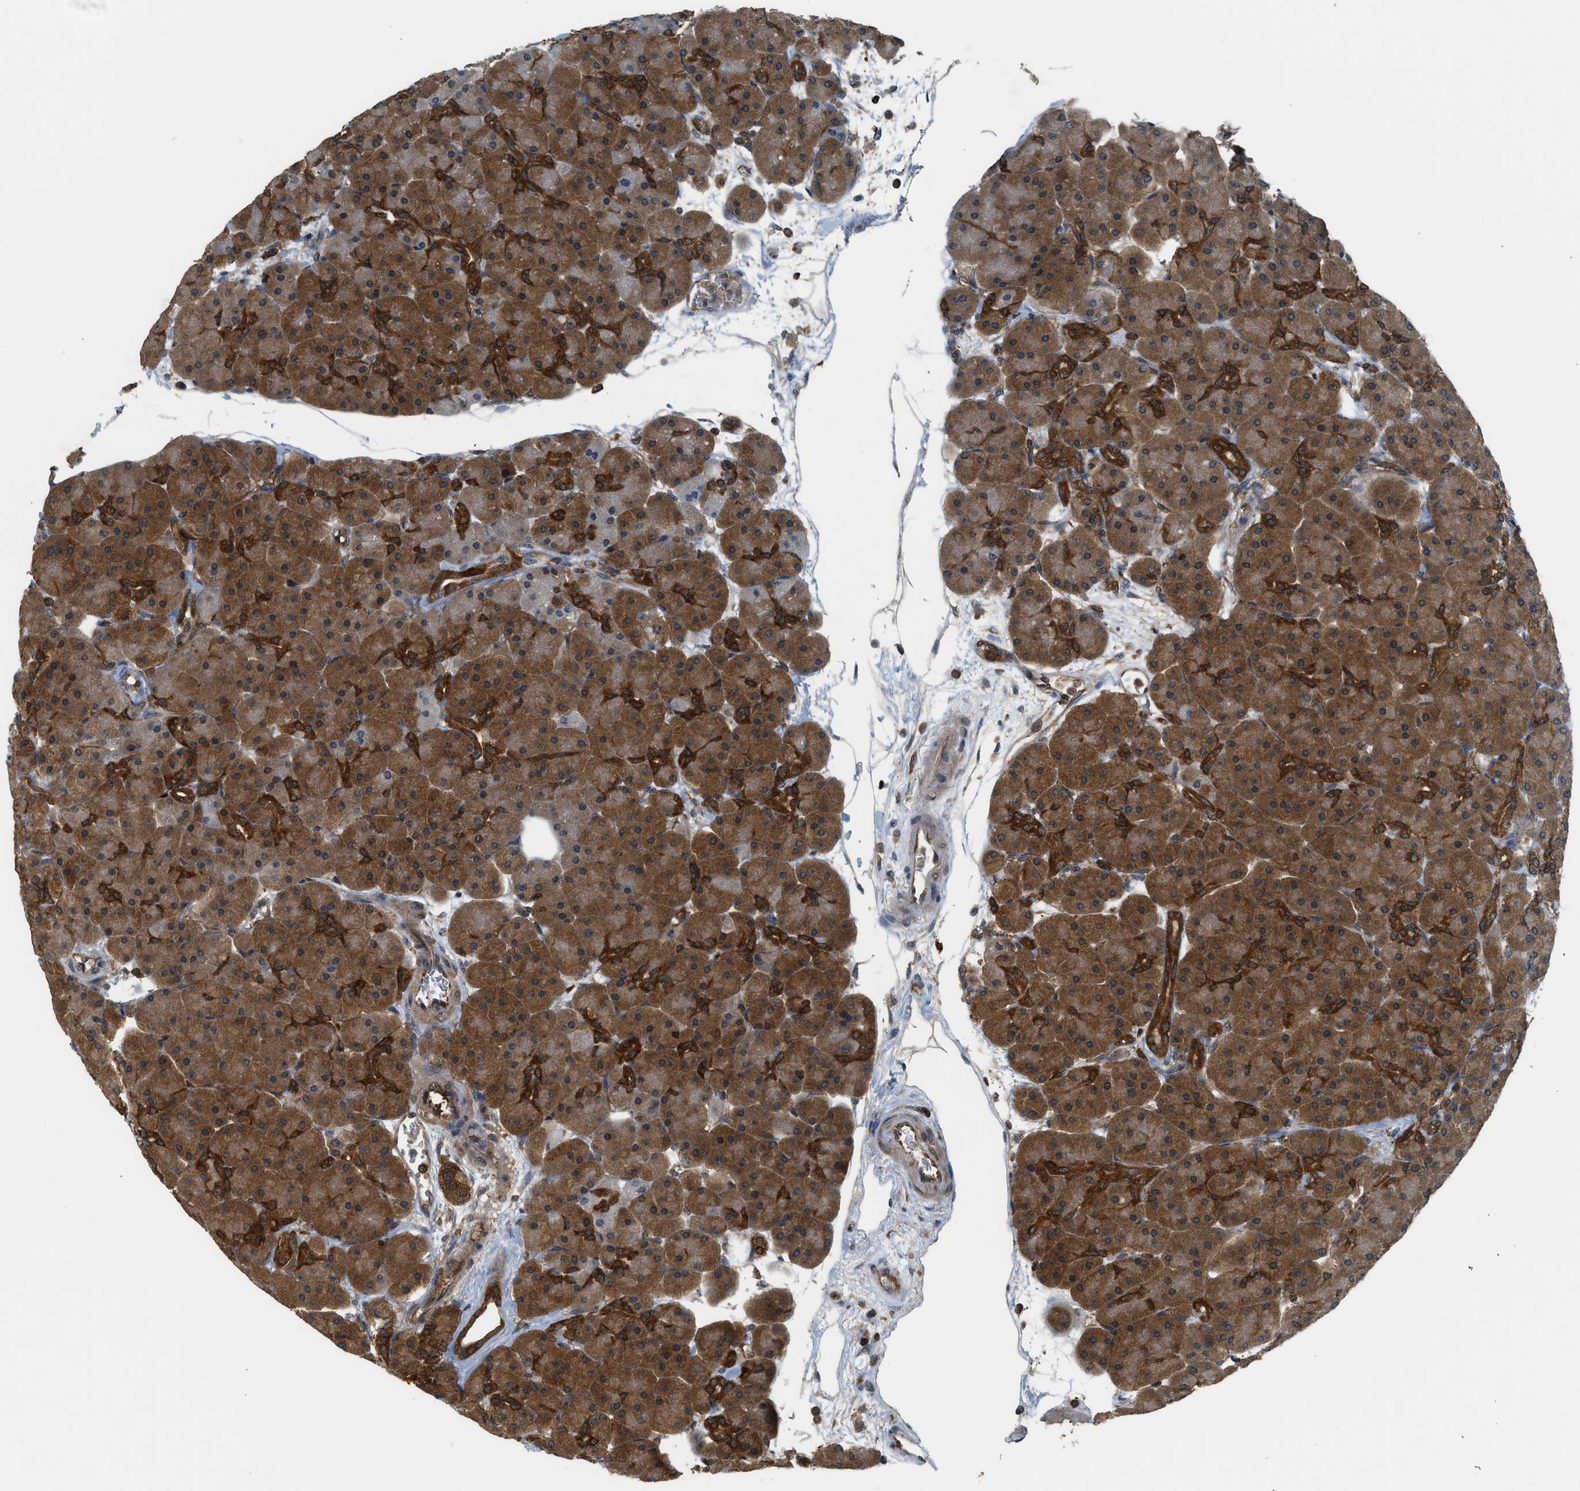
{"staining": {"intensity": "strong", "quantity": "25%-75%", "location": "cytoplasmic/membranous"}, "tissue": "pancreas", "cell_type": "Exocrine glandular cells", "image_type": "normal", "snomed": [{"axis": "morphology", "description": "Normal tissue, NOS"}, {"axis": "topography", "description": "Pancreas"}], "caption": "An image showing strong cytoplasmic/membranous expression in about 25%-75% of exocrine glandular cells in normal pancreas, as visualized by brown immunohistochemical staining.", "gene": "OXSR1", "patient": {"sex": "male", "age": 66}}